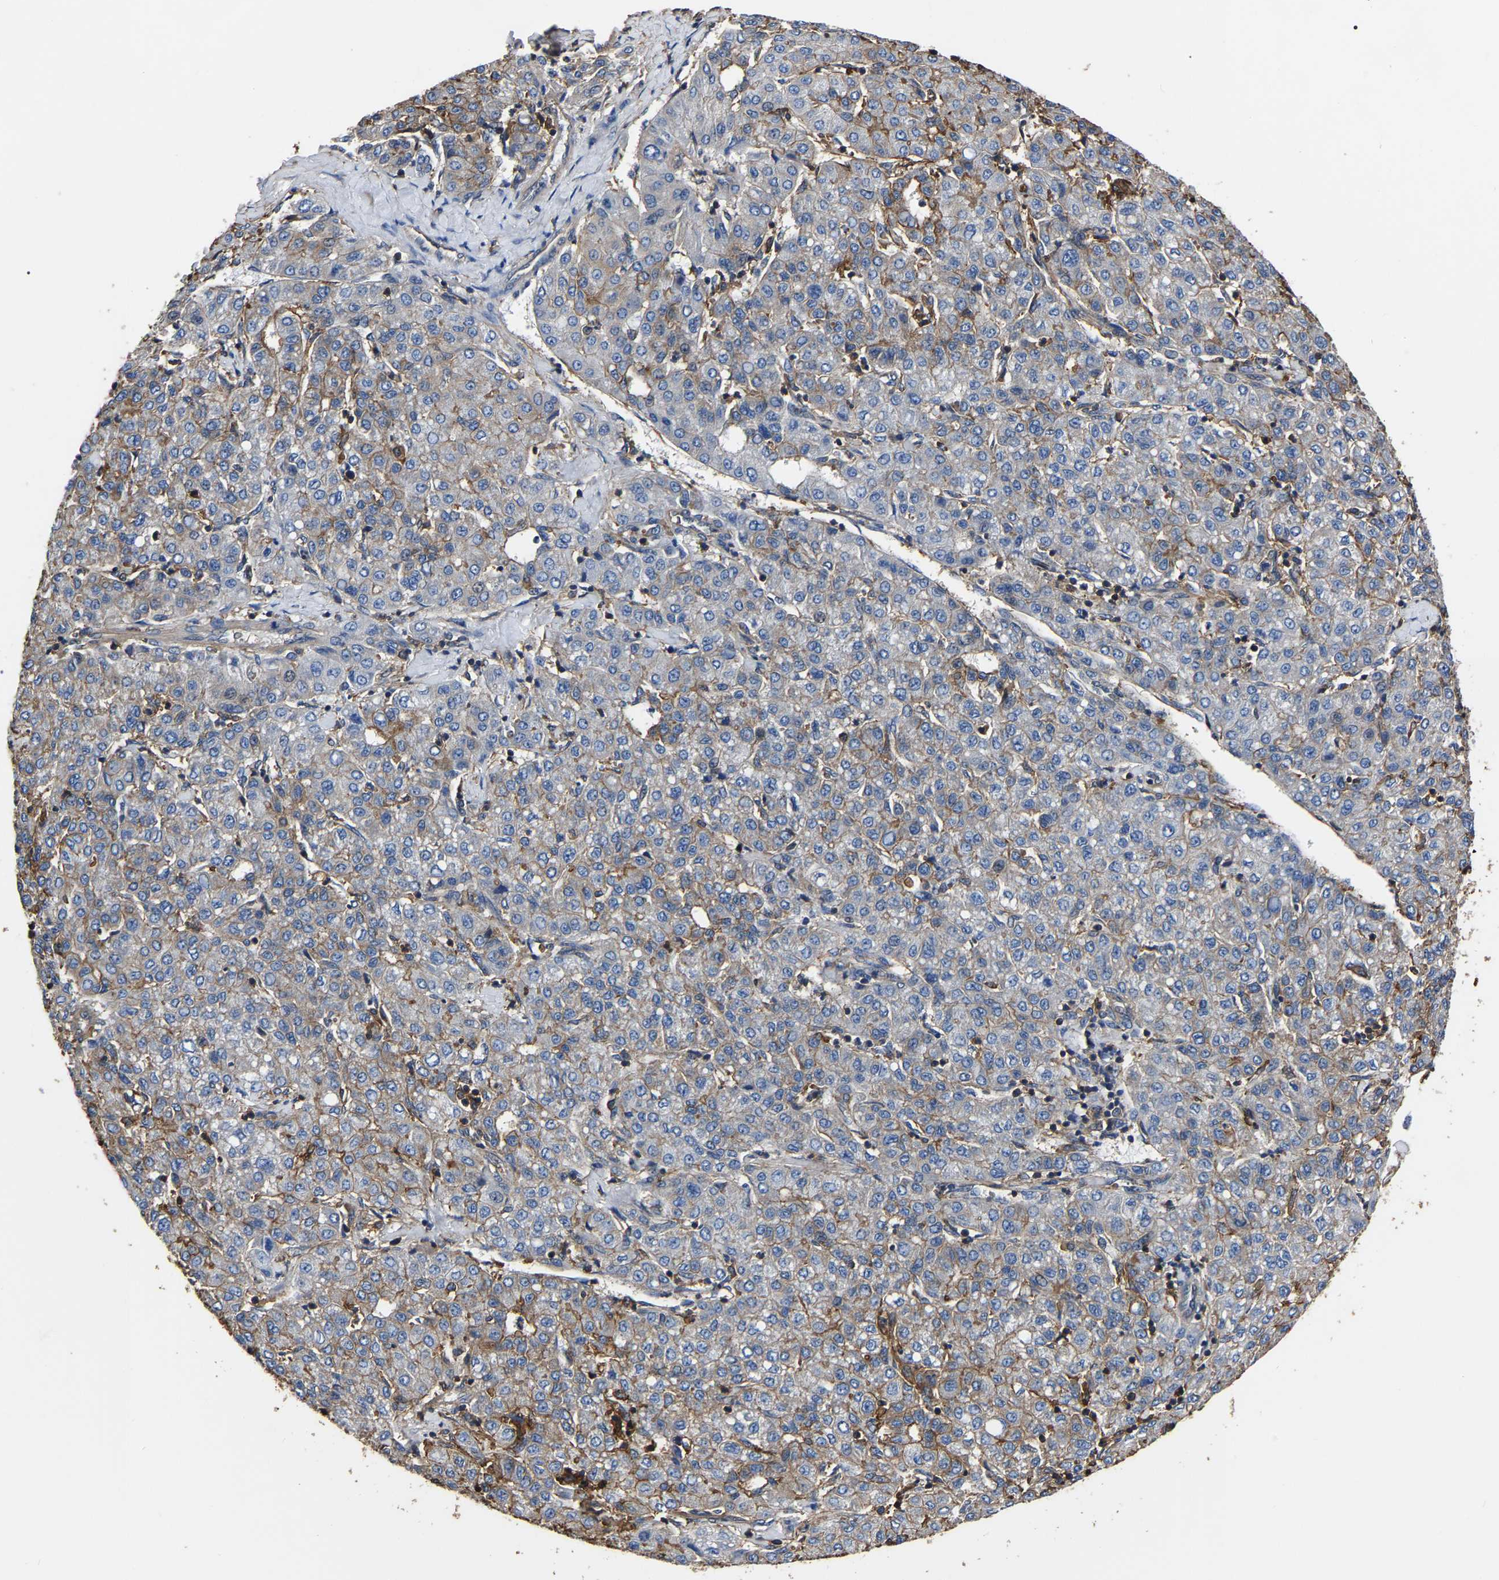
{"staining": {"intensity": "moderate", "quantity": "25%-75%", "location": "cytoplasmic/membranous"}, "tissue": "liver cancer", "cell_type": "Tumor cells", "image_type": "cancer", "snomed": [{"axis": "morphology", "description": "Carcinoma, Hepatocellular, NOS"}, {"axis": "topography", "description": "Liver"}], "caption": "The photomicrograph displays staining of hepatocellular carcinoma (liver), revealing moderate cytoplasmic/membranous protein staining (brown color) within tumor cells.", "gene": "ARMT1", "patient": {"sex": "male", "age": 65}}